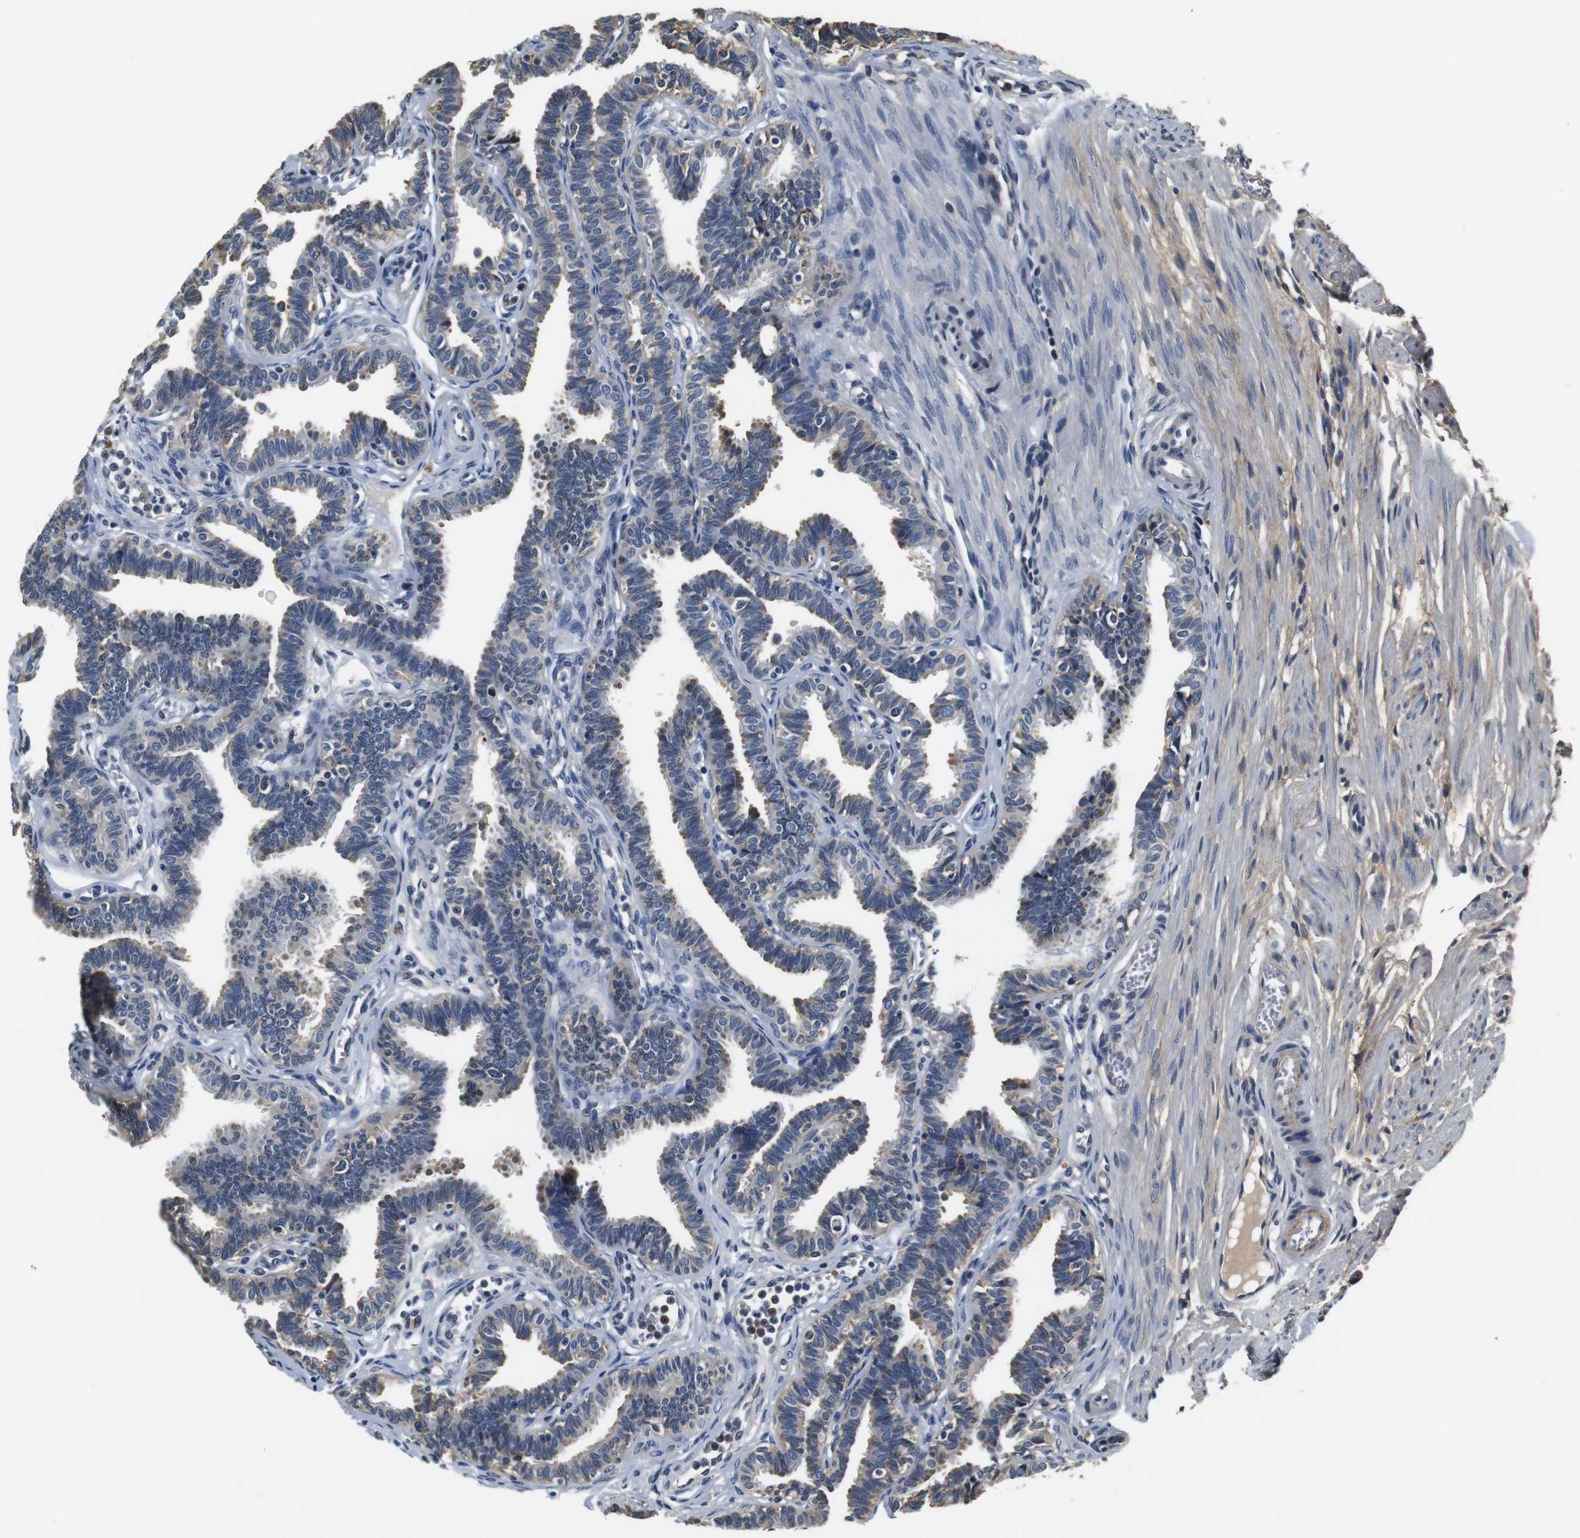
{"staining": {"intensity": "weak", "quantity": "25%-75%", "location": "cytoplasmic/membranous"}, "tissue": "fallopian tube", "cell_type": "Glandular cells", "image_type": "normal", "snomed": [{"axis": "morphology", "description": "Normal tissue, NOS"}, {"axis": "topography", "description": "Fallopian tube"}, {"axis": "topography", "description": "Ovary"}], "caption": "Immunohistochemical staining of normal human fallopian tube demonstrates weak cytoplasmic/membranous protein staining in about 25%-75% of glandular cells.", "gene": "COL1A1", "patient": {"sex": "female", "age": 23}}